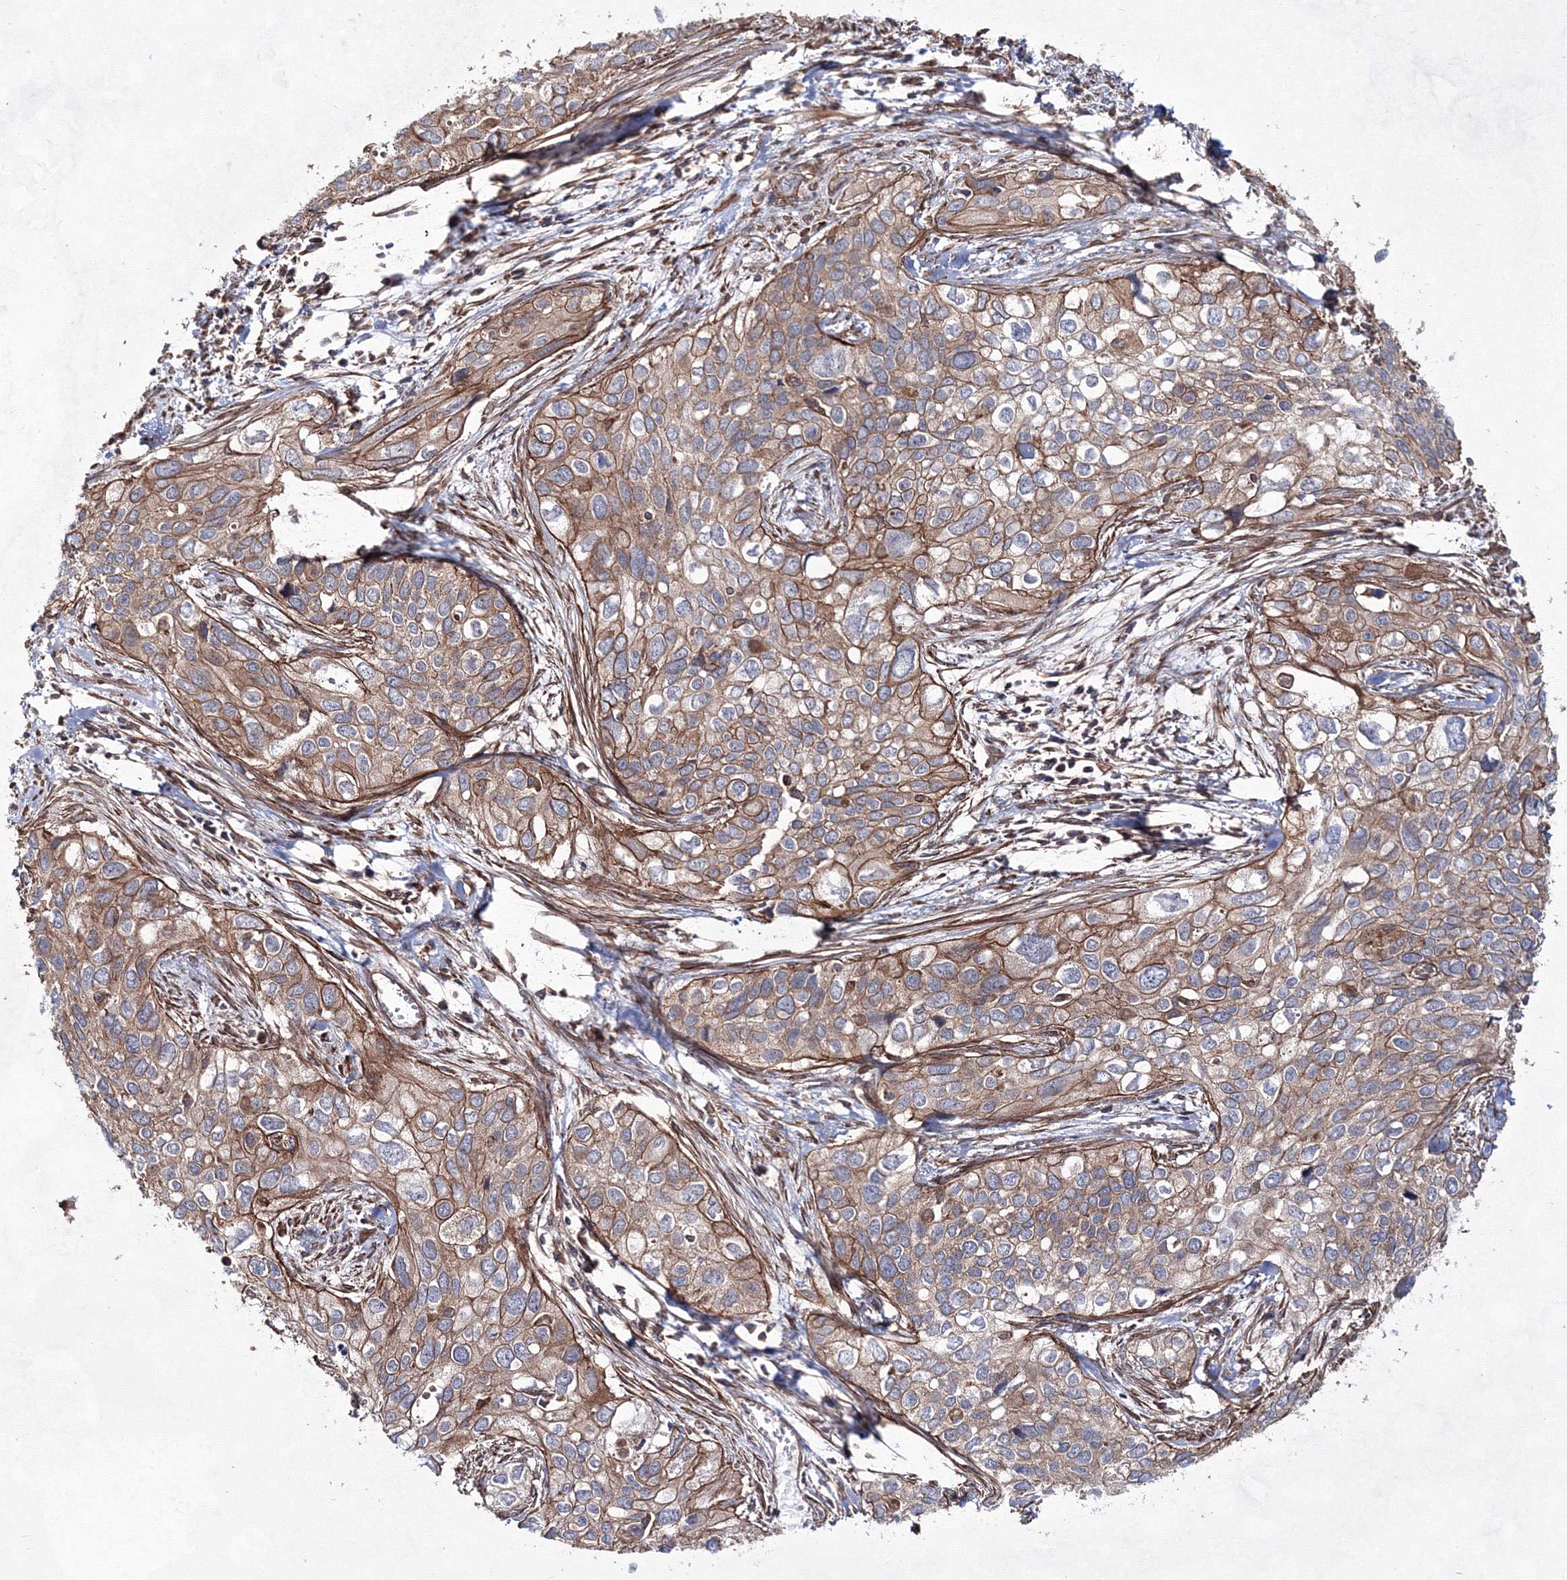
{"staining": {"intensity": "moderate", "quantity": ">75%", "location": "cytoplasmic/membranous"}, "tissue": "cervical cancer", "cell_type": "Tumor cells", "image_type": "cancer", "snomed": [{"axis": "morphology", "description": "Squamous cell carcinoma, NOS"}, {"axis": "topography", "description": "Cervix"}], "caption": "A micrograph of human cervical cancer (squamous cell carcinoma) stained for a protein demonstrates moderate cytoplasmic/membranous brown staining in tumor cells.", "gene": "EXOC6", "patient": {"sex": "female", "age": 55}}